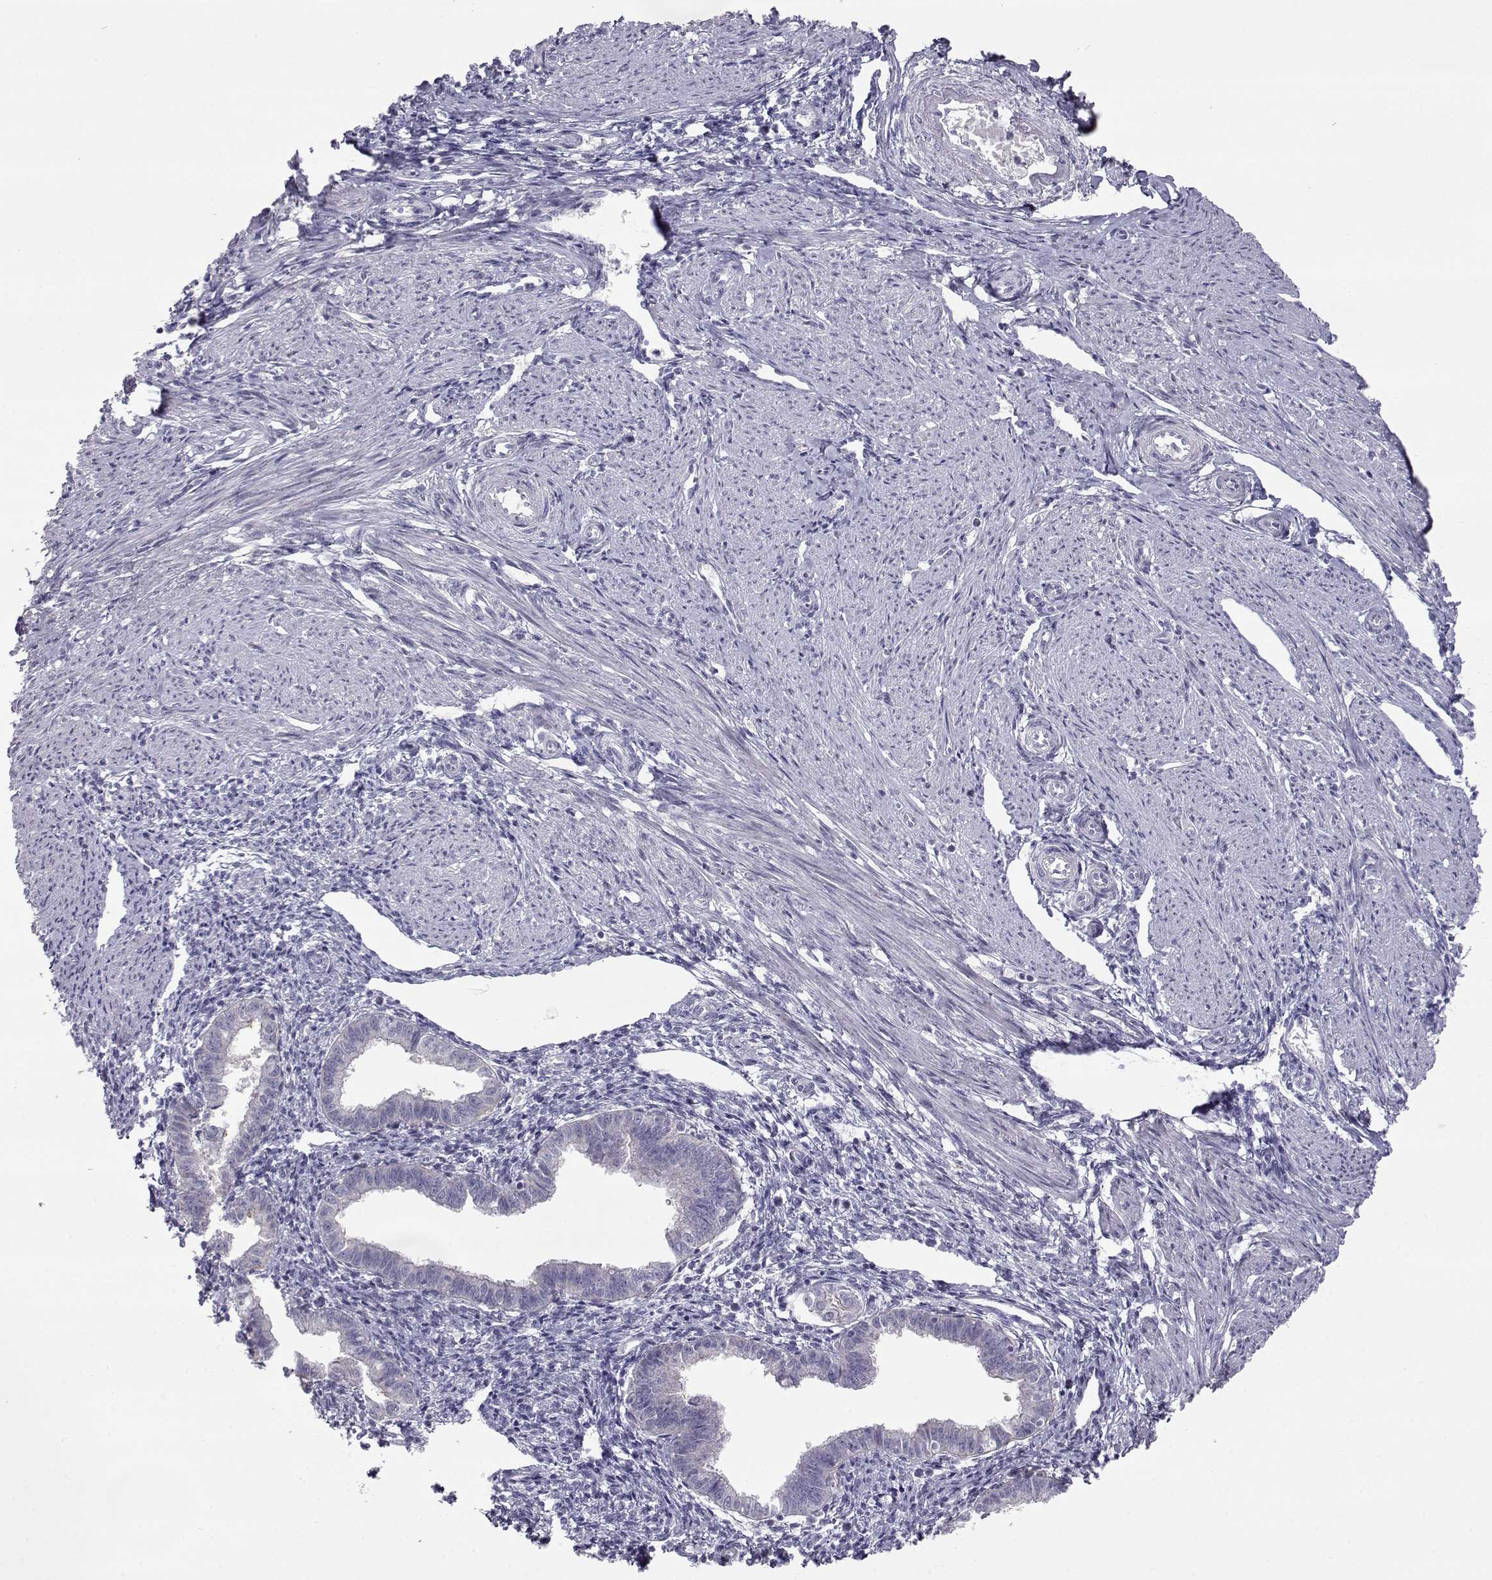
{"staining": {"intensity": "negative", "quantity": "none", "location": "none"}, "tissue": "endometrium", "cell_type": "Cells in endometrial stroma", "image_type": "normal", "snomed": [{"axis": "morphology", "description": "Normal tissue, NOS"}, {"axis": "topography", "description": "Endometrium"}], "caption": "DAB (3,3'-diaminobenzidine) immunohistochemical staining of benign human endometrium demonstrates no significant staining in cells in endometrial stroma.", "gene": "NPVF", "patient": {"sex": "female", "age": 37}}